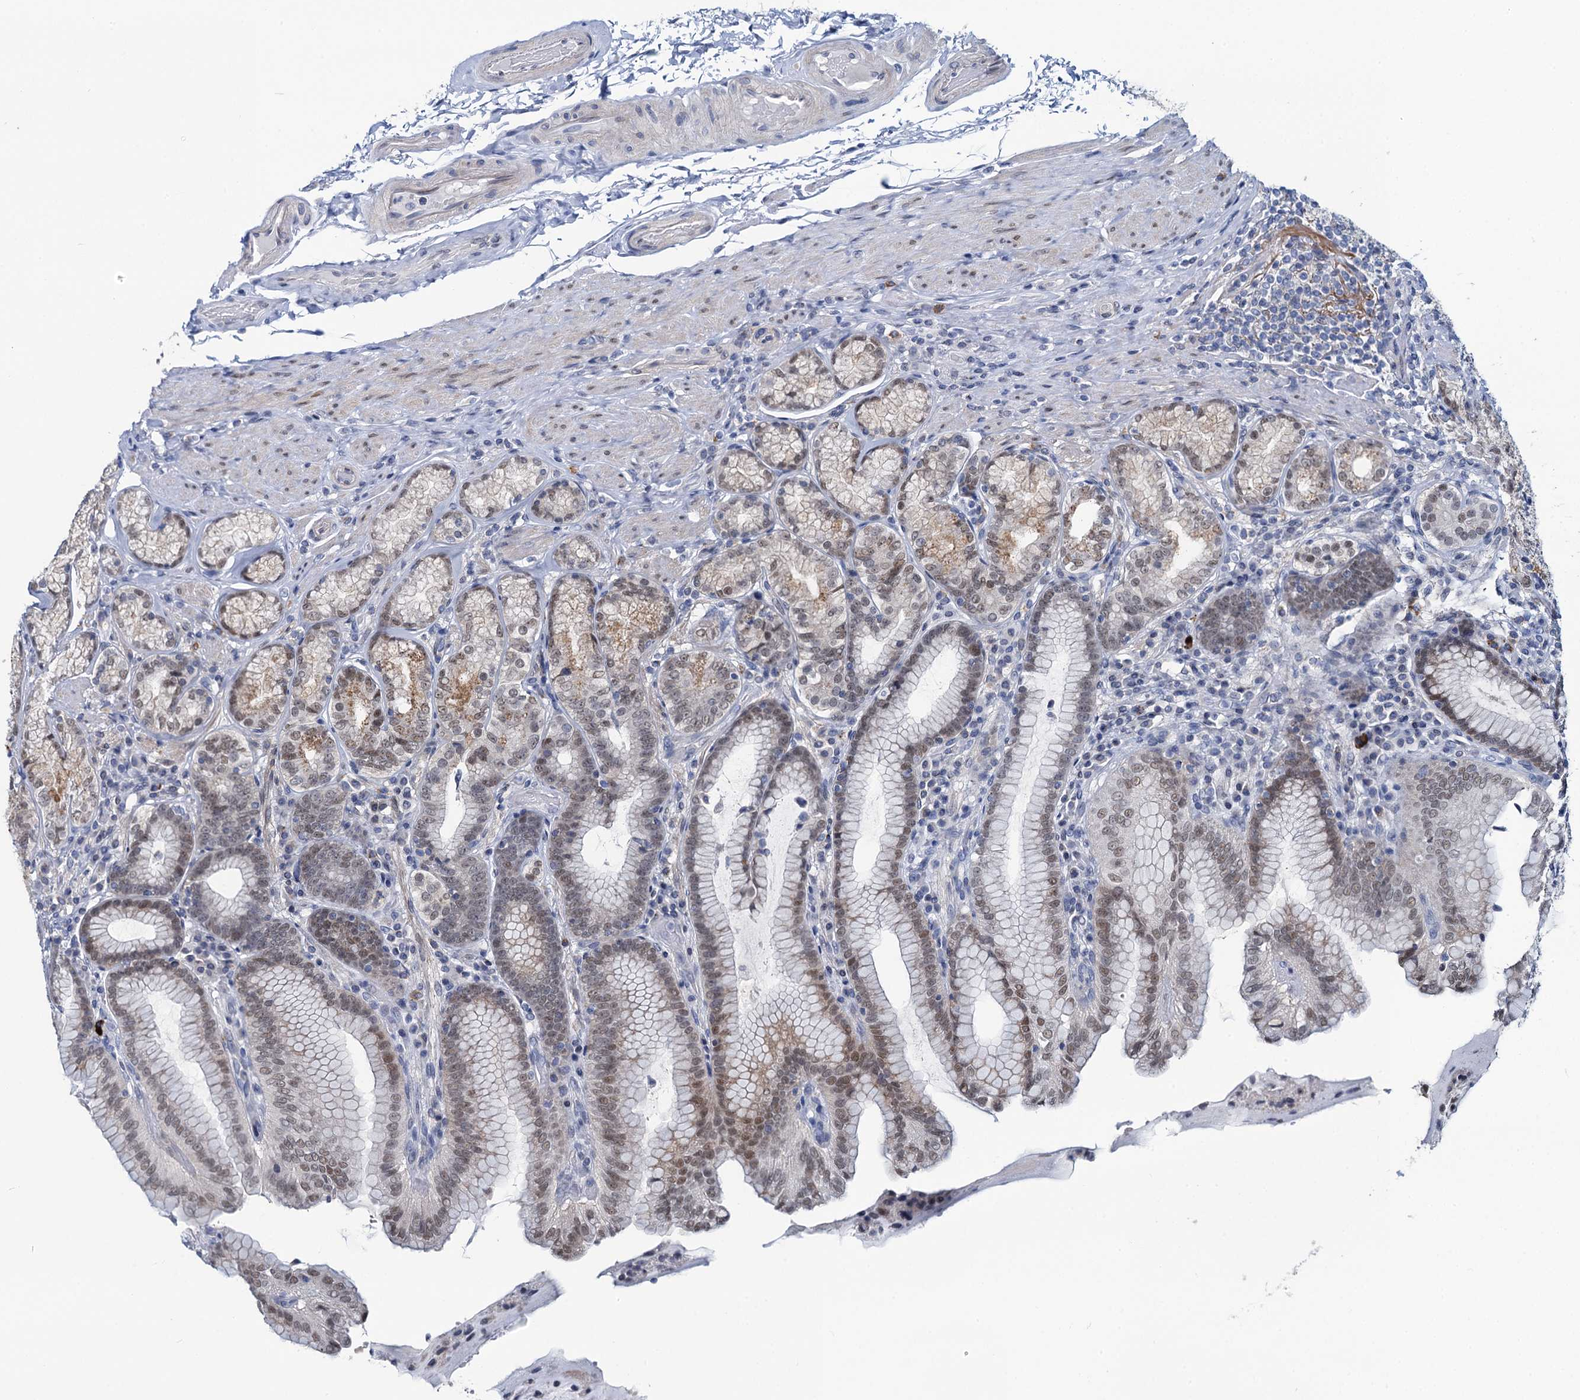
{"staining": {"intensity": "moderate", "quantity": "<25%", "location": "cytoplasmic/membranous,nuclear"}, "tissue": "stomach", "cell_type": "Glandular cells", "image_type": "normal", "snomed": [{"axis": "morphology", "description": "Normal tissue, NOS"}, {"axis": "topography", "description": "Stomach, upper"}, {"axis": "topography", "description": "Stomach, lower"}], "caption": "IHC staining of benign stomach, which reveals low levels of moderate cytoplasmic/membranous,nuclear expression in approximately <25% of glandular cells indicating moderate cytoplasmic/membranous,nuclear protein expression. The staining was performed using DAB (3,3'-diaminobenzidine) (brown) for protein detection and nuclei were counterstained in hematoxylin (blue).", "gene": "TOX3", "patient": {"sex": "female", "age": 76}}